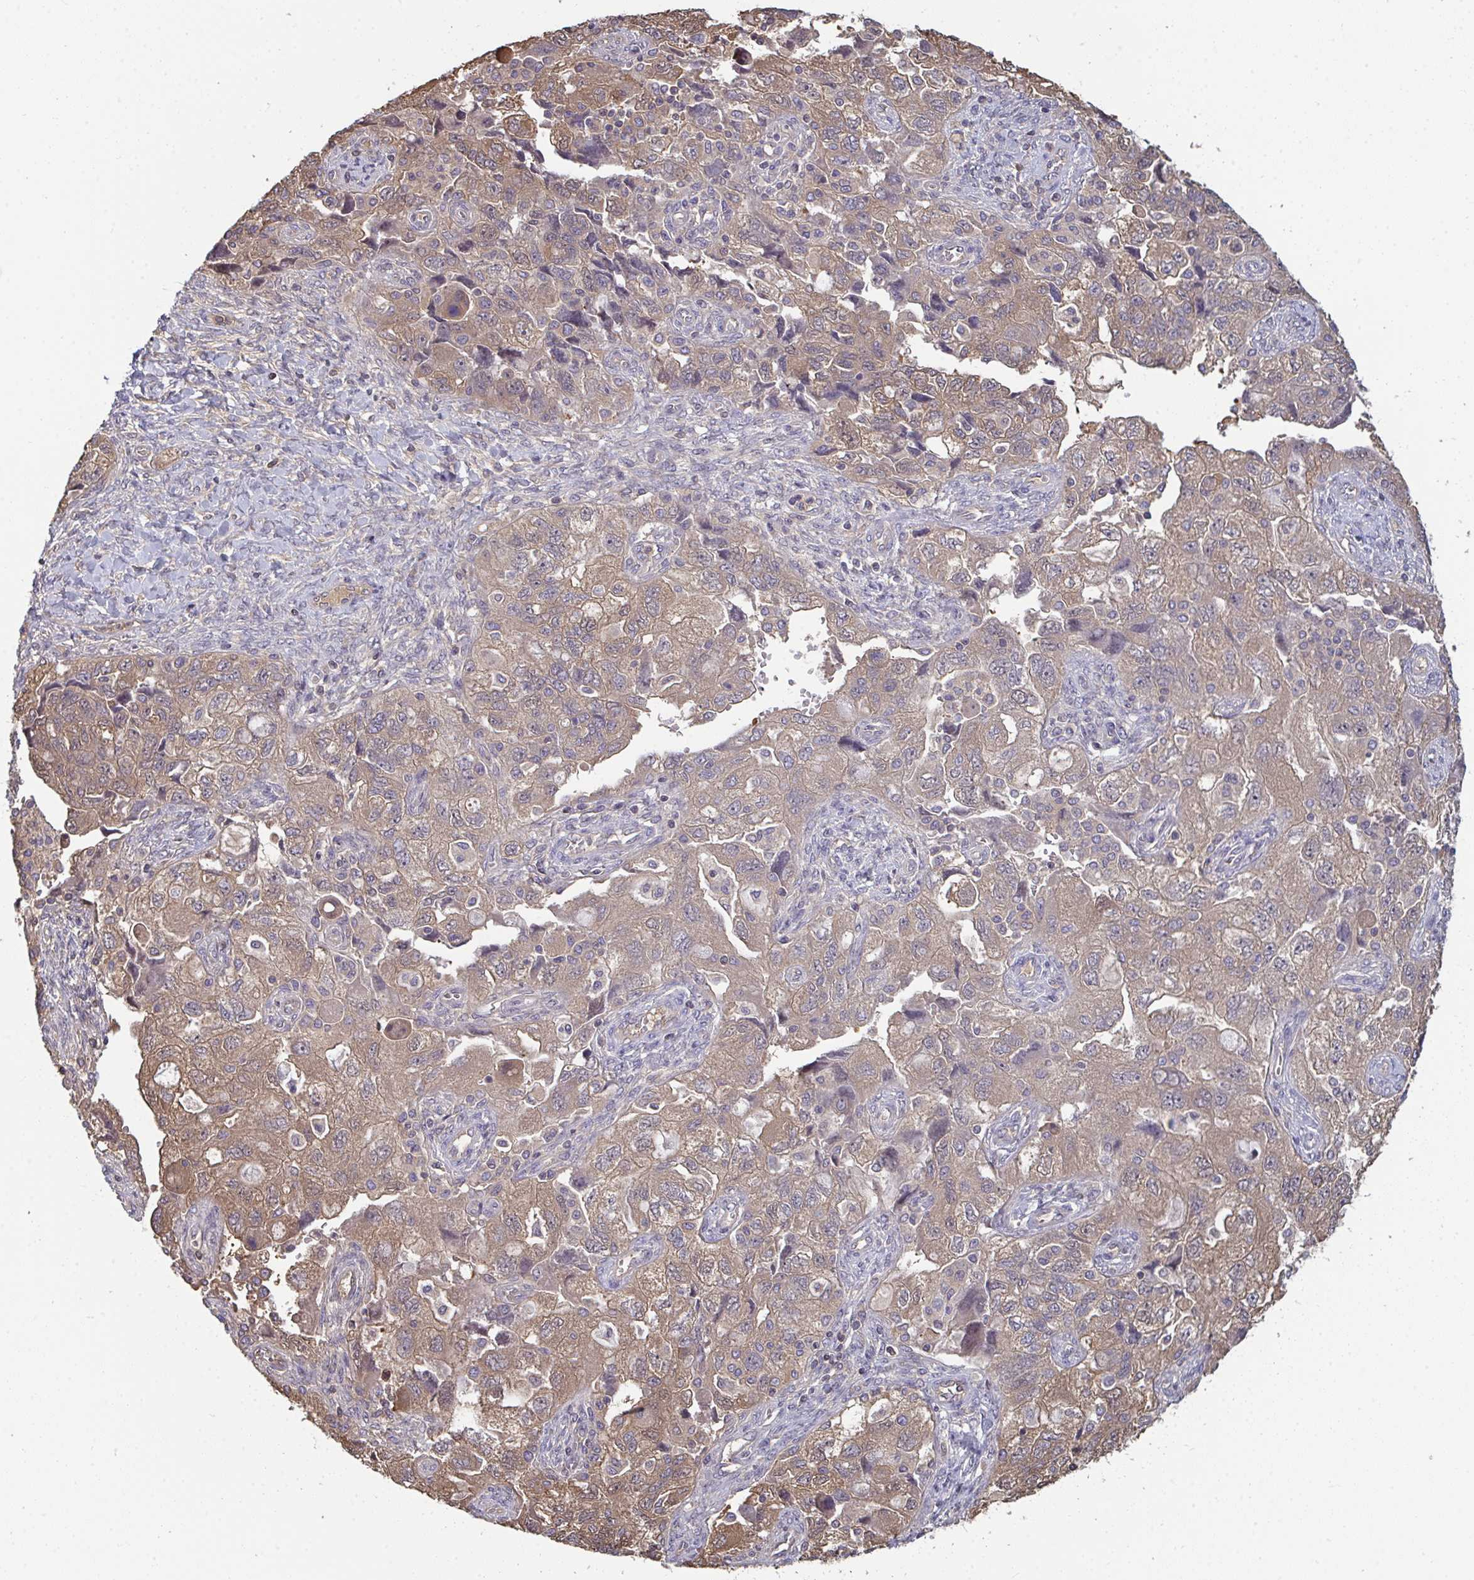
{"staining": {"intensity": "moderate", "quantity": "25%-75%", "location": "cytoplasmic/membranous,nuclear"}, "tissue": "ovarian cancer", "cell_type": "Tumor cells", "image_type": "cancer", "snomed": [{"axis": "morphology", "description": "Carcinoma, NOS"}, {"axis": "morphology", "description": "Cystadenocarcinoma, serous, NOS"}, {"axis": "topography", "description": "Ovary"}], "caption": "Moderate cytoplasmic/membranous and nuclear staining for a protein is appreciated in about 25%-75% of tumor cells of ovarian cancer (serous cystadenocarcinoma) using immunohistochemistry.", "gene": "TTC9C", "patient": {"sex": "female", "age": 69}}